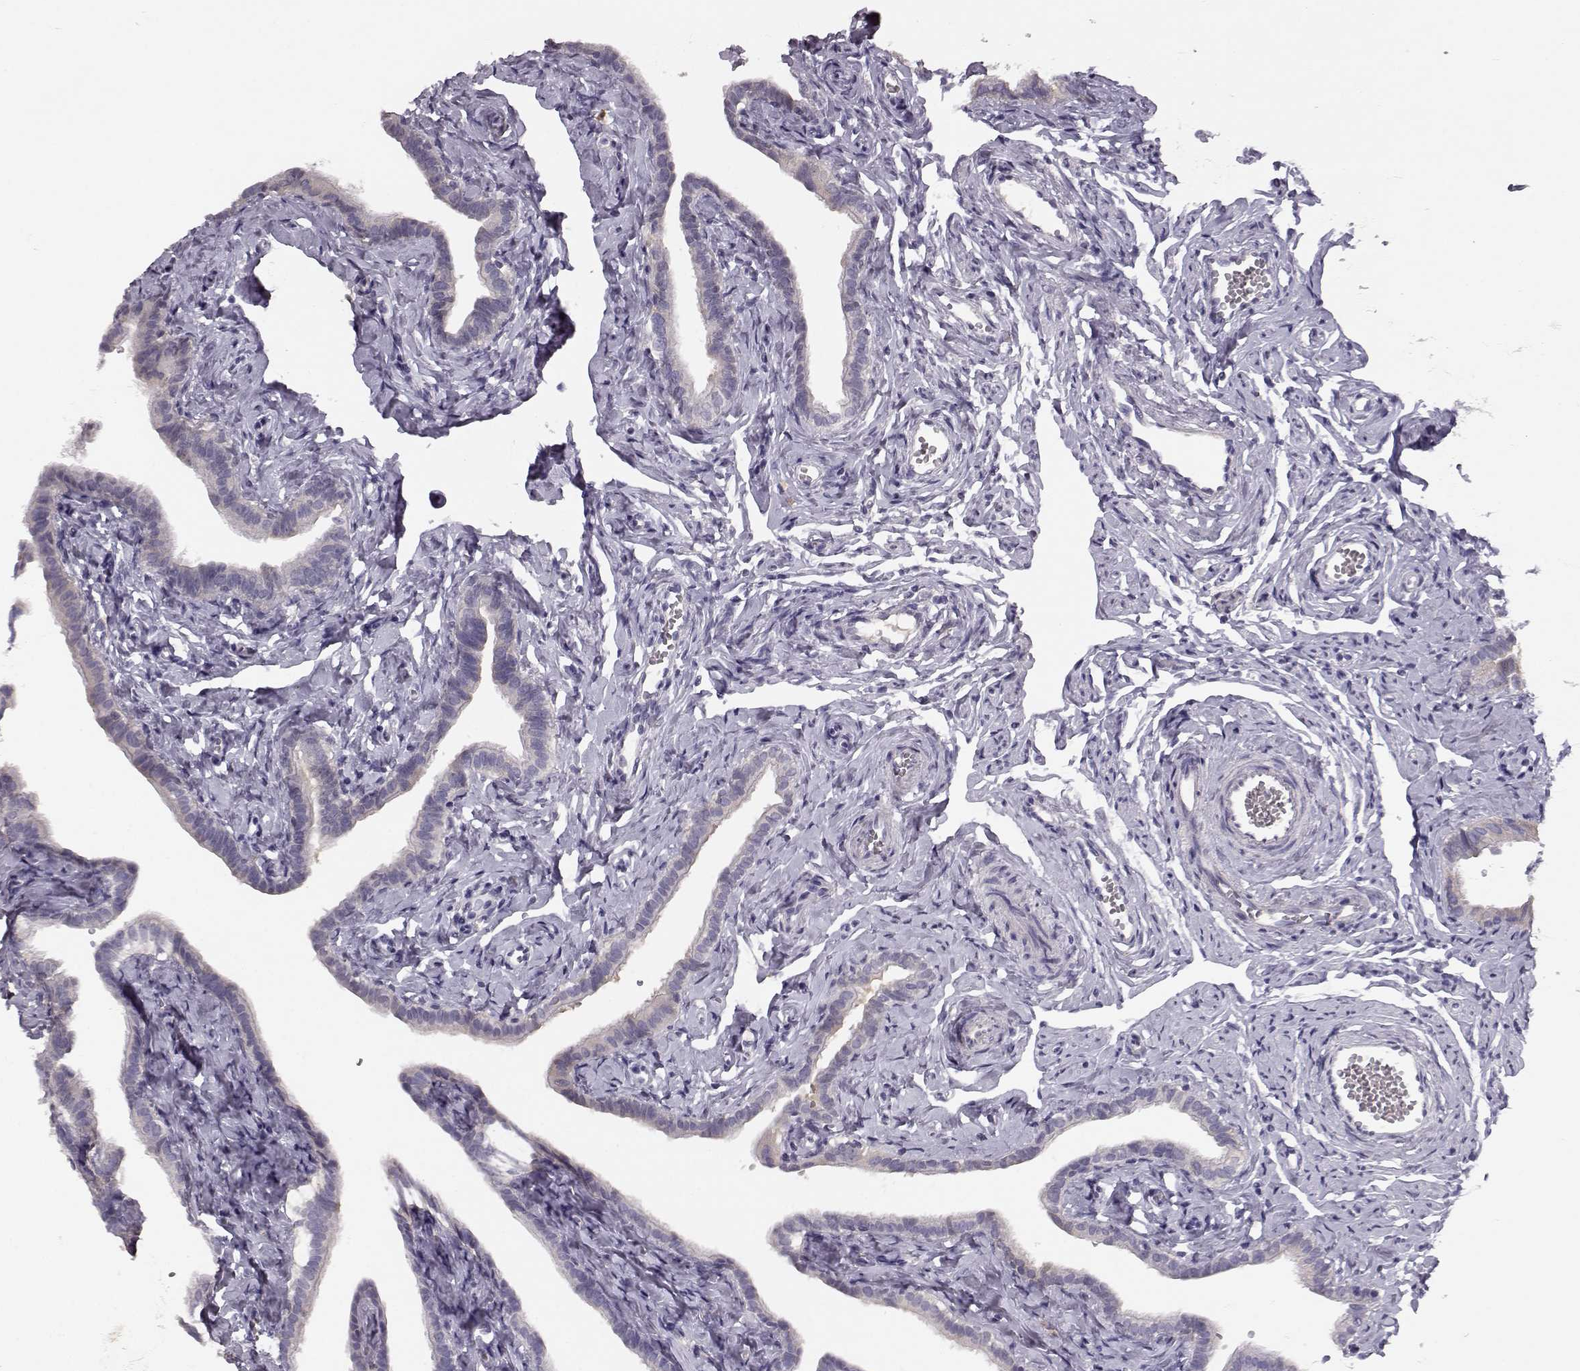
{"staining": {"intensity": "negative", "quantity": "none", "location": "none"}, "tissue": "fallopian tube", "cell_type": "Glandular cells", "image_type": "normal", "snomed": [{"axis": "morphology", "description": "Normal tissue, NOS"}, {"axis": "topography", "description": "Fallopian tube"}], "caption": "Image shows no significant protein expression in glandular cells of unremarkable fallopian tube.", "gene": "BFSP2", "patient": {"sex": "female", "age": 41}}